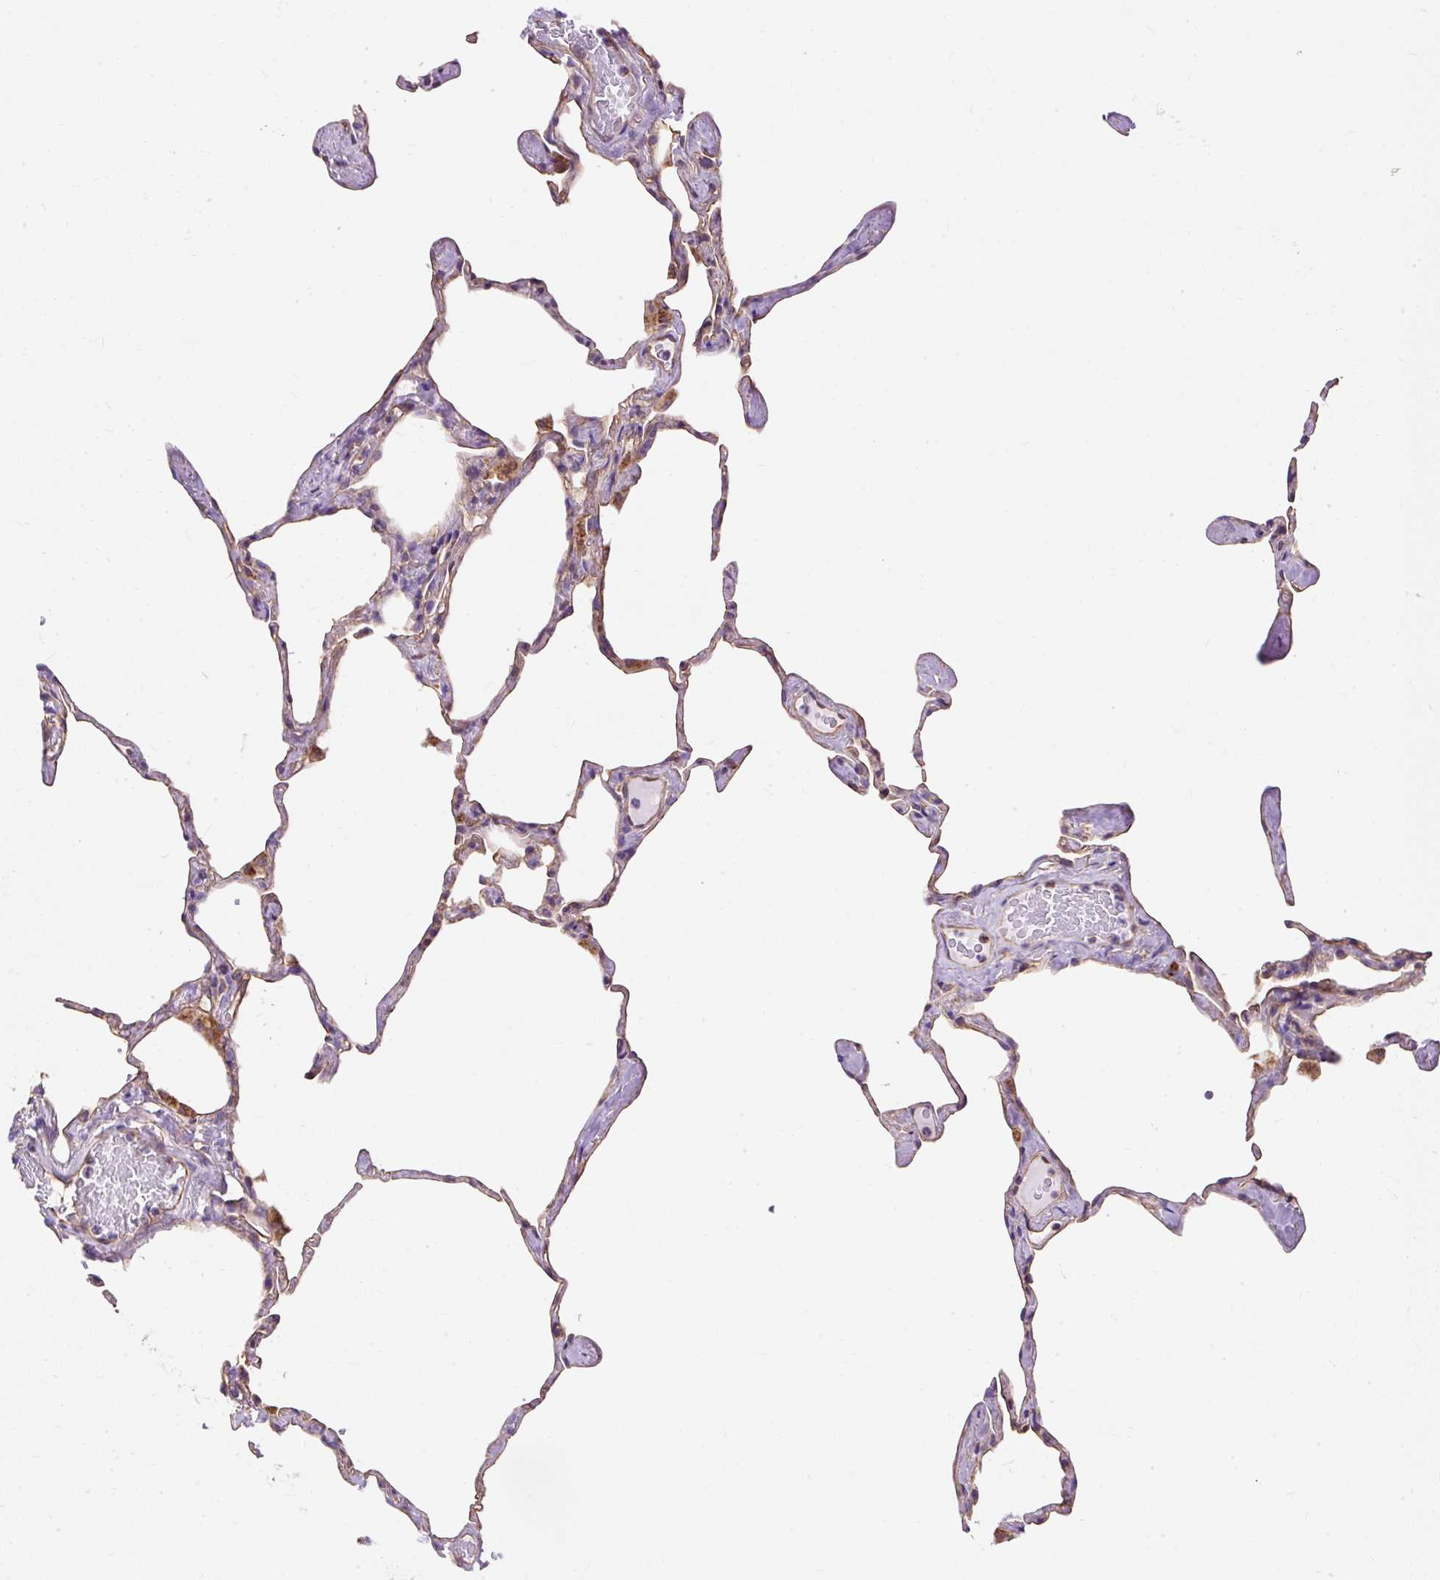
{"staining": {"intensity": "moderate", "quantity": "<25%", "location": "cytoplasmic/membranous"}, "tissue": "lung", "cell_type": "Alveolar cells", "image_type": "normal", "snomed": [{"axis": "morphology", "description": "Normal tissue, NOS"}, {"axis": "topography", "description": "Lung"}], "caption": "DAB immunohistochemical staining of unremarkable lung displays moderate cytoplasmic/membranous protein expression in approximately <25% of alveolar cells. The staining was performed using DAB (3,3'-diaminobenzidine) to visualize the protein expression in brown, while the nuclei were stained in blue with hematoxylin (Magnification: 20x).", "gene": "CEP290", "patient": {"sex": "male", "age": 65}}